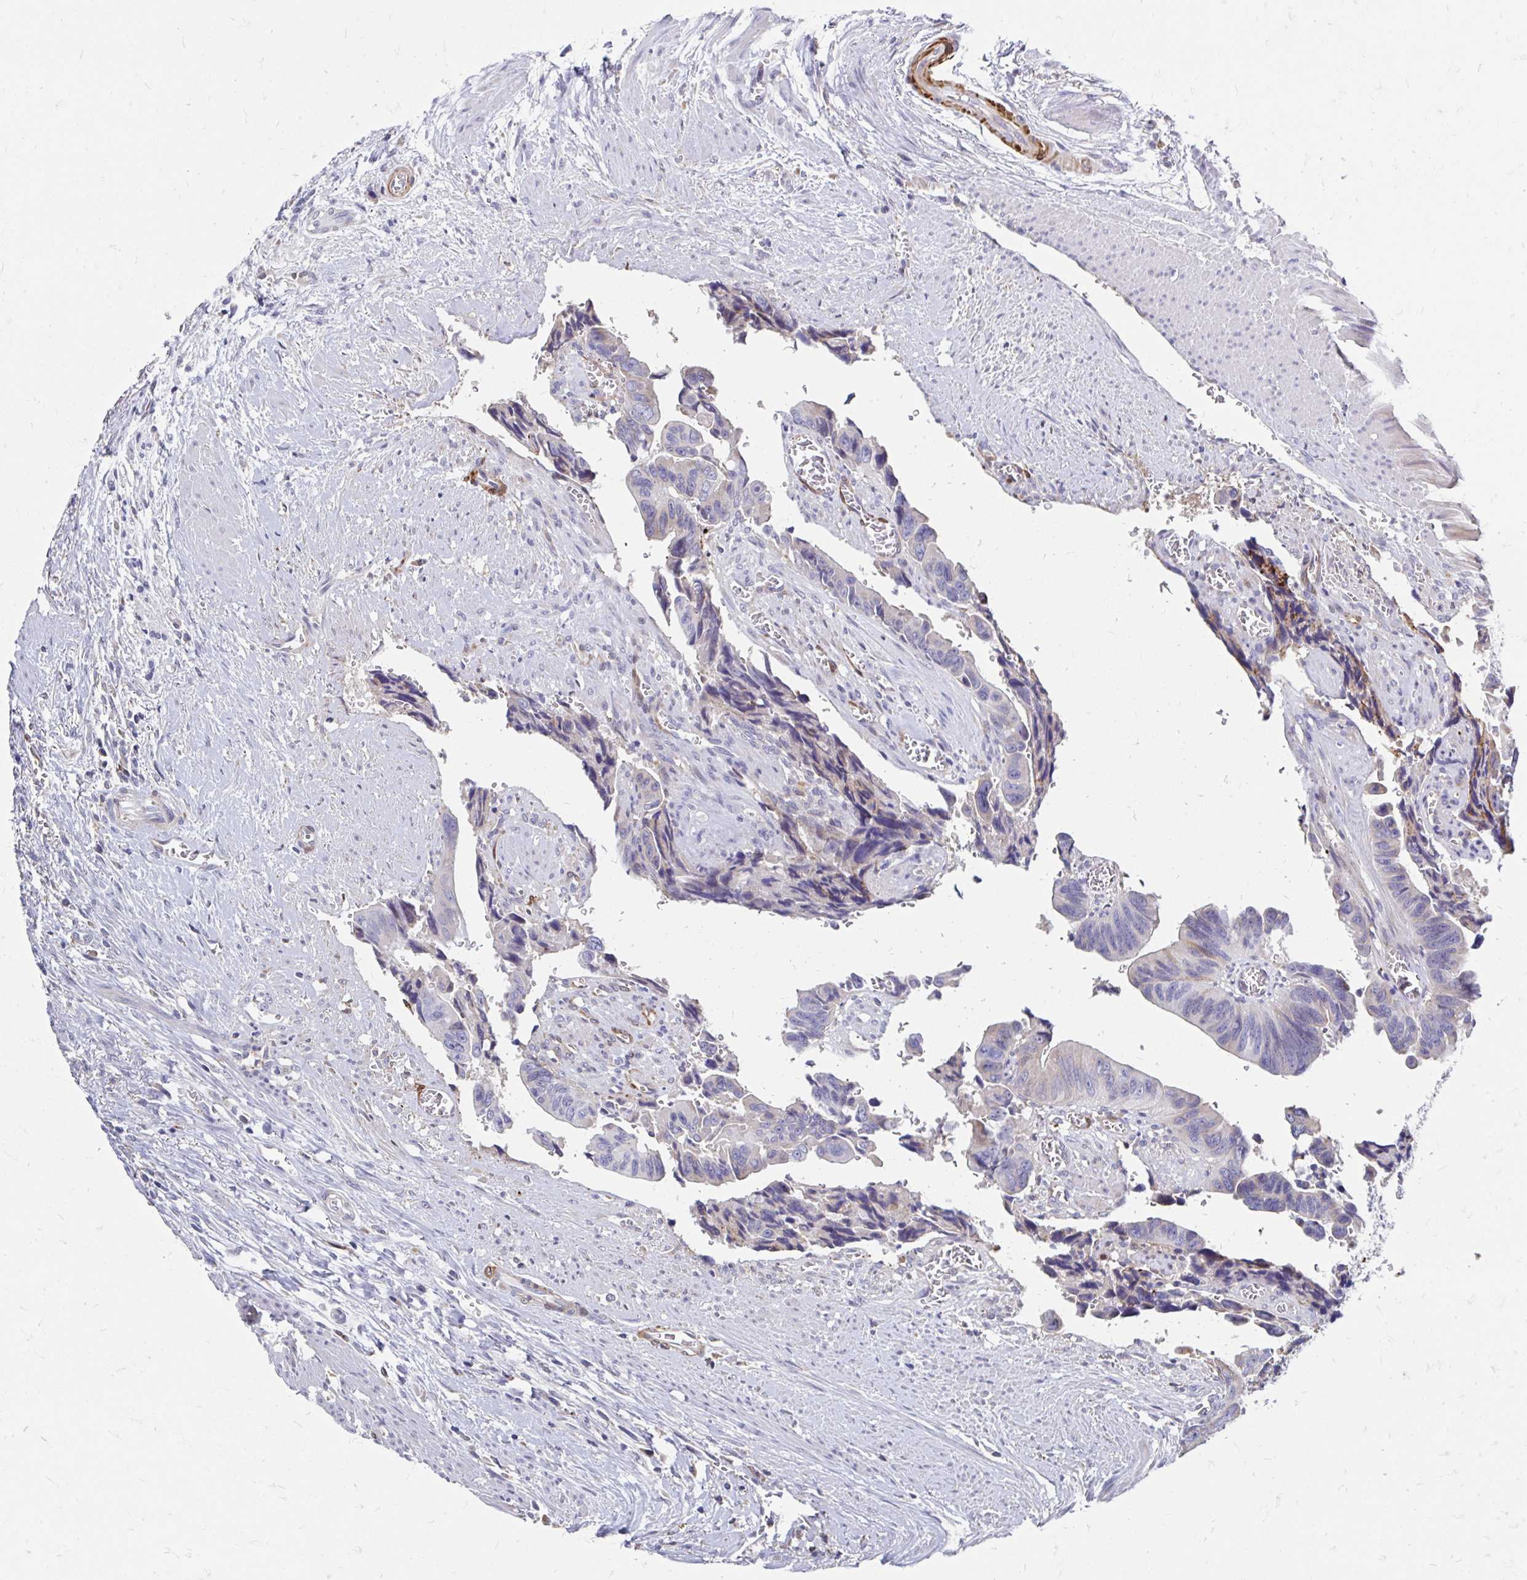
{"staining": {"intensity": "negative", "quantity": "none", "location": "none"}, "tissue": "colorectal cancer", "cell_type": "Tumor cells", "image_type": "cancer", "snomed": [{"axis": "morphology", "description": "Adenocarcinoma, NOS"}, {"axis": "topography", "description": "Rectum"}], "caption": "This is a photomicrograph of immunohistochemistry staining of colorectal cancer (adenocarcinoma), which shows no expression in tumor cells.", "gene": "CDKL1", "patient": {"sex": "male", "age": 76}}